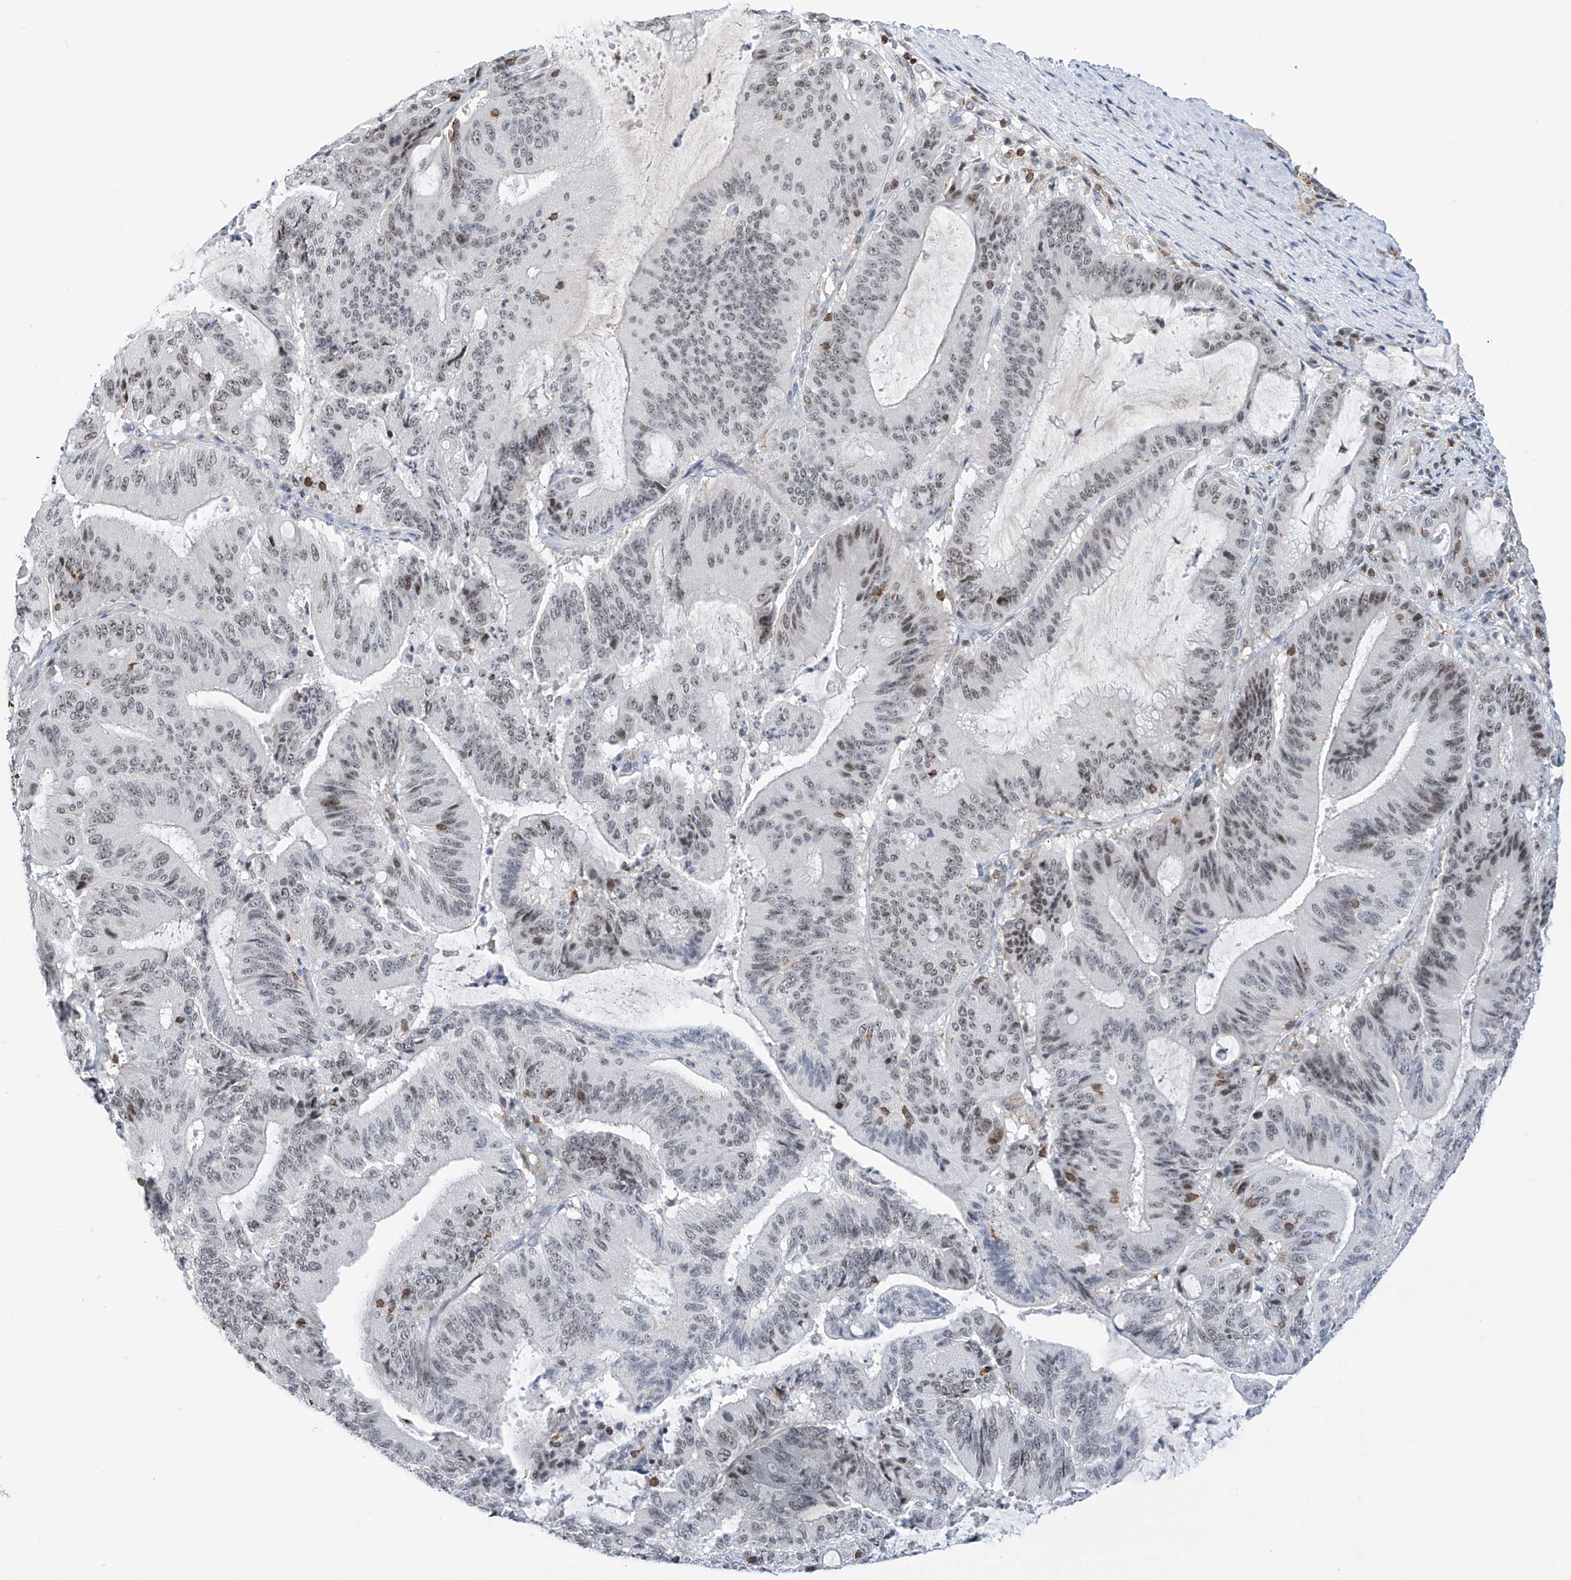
{"staining": {"intensity": "weak", "quantity": "<25%", "location": "nuclear"}, "tissue": "liver cancer", "cell_type": "Tumor cells", "image_type": "cancer", "snomed": [{"axis": "morphology", "description": "Normal tissue, NOS"}, {"axis": "morphology", "description": "Cholangiocarcinoma"}, {"axis": "topography", "description": "Liver"}, {"axis": "topography", "description": "Peripheral nerve tissue"}], "caption": "Tumor cells show no significant expression in liver cancer (cholangiocarcinoma).", "gene": "MSL3", "patient": {"sex": "female", "age": 73}}